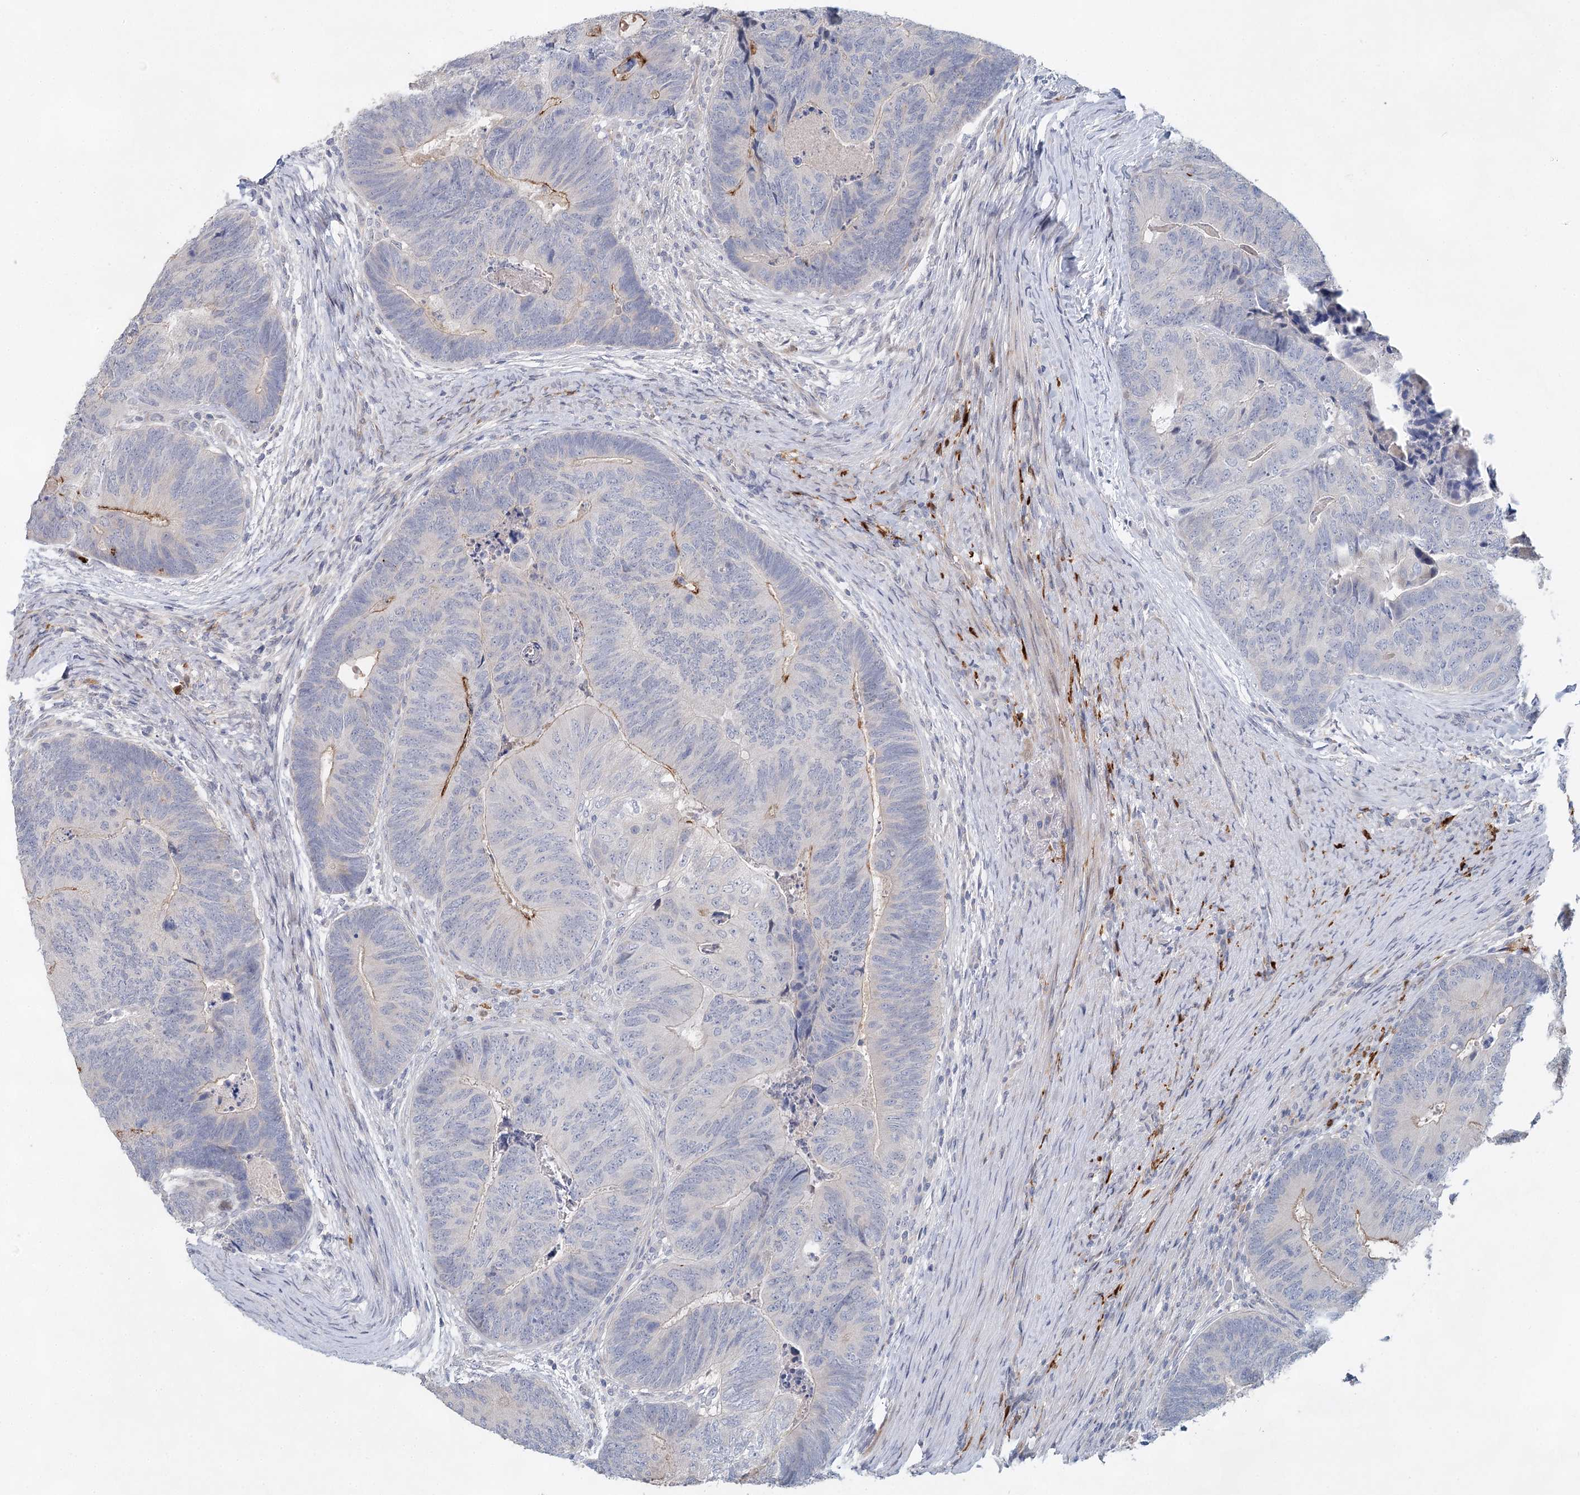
{"staining": {"intensity": "negative", "quantity": "none", "location": "none"}, "tissue": "colorectal cancer", "cell_type": "Tumor cells", "image_type": "cancer", "snomed": [{"axis": "morphology", "description": "Adenocarcinoma, NOS"}, {"axis": "topography", "description": "Colon"}], "caption": "A high-resolution photomicrograph shows immunohistochemistry staining of colorectal adenocarcinoma, which demonstrates no significant positivity in tumor cells.", "gene": "SLC19A3", "patient": {"sex": "female", "age": 67}}